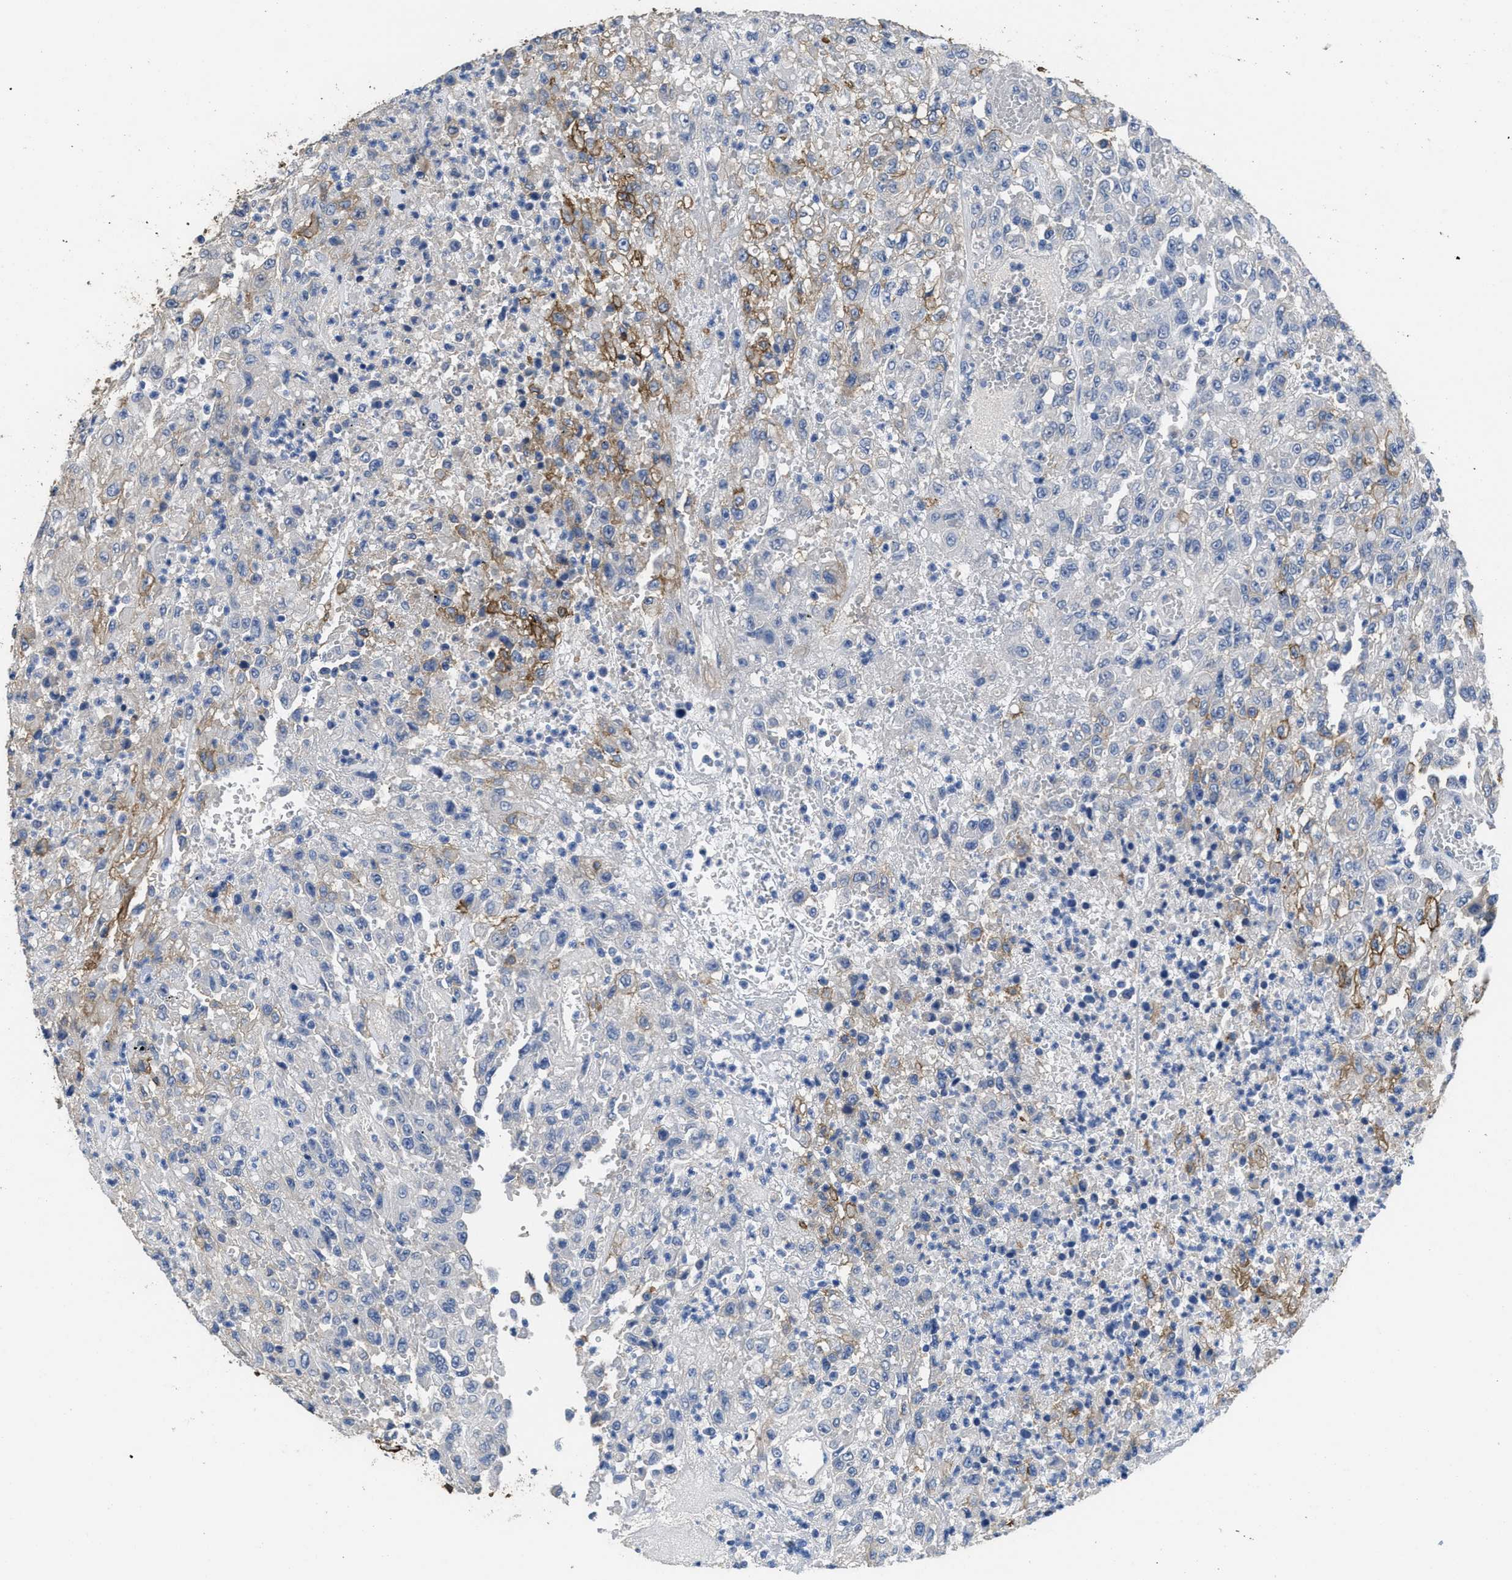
{"staining": {"intensity": "moderate", "quantity": "<25%", "location": "cytoplasmic/membranous"}, "tissue": "urothelial cancer", "cell_type": "Tumor cells", "image_type": "cancer", "snomed": [{"axis": "morphology", "description": "Urothelial carcinoma, High grade"}, {"axis": "topography", "description": "Urinary bladder"}], "caption": "IHC histopathology image of urothelial cancer stained for a protein (brown), which shows low levels of moderate cytoplasmic/membranous staining in approximately <25% of tumor cells.", "gene": "CA9", "patient": {"sex": "male", "age": 46}}